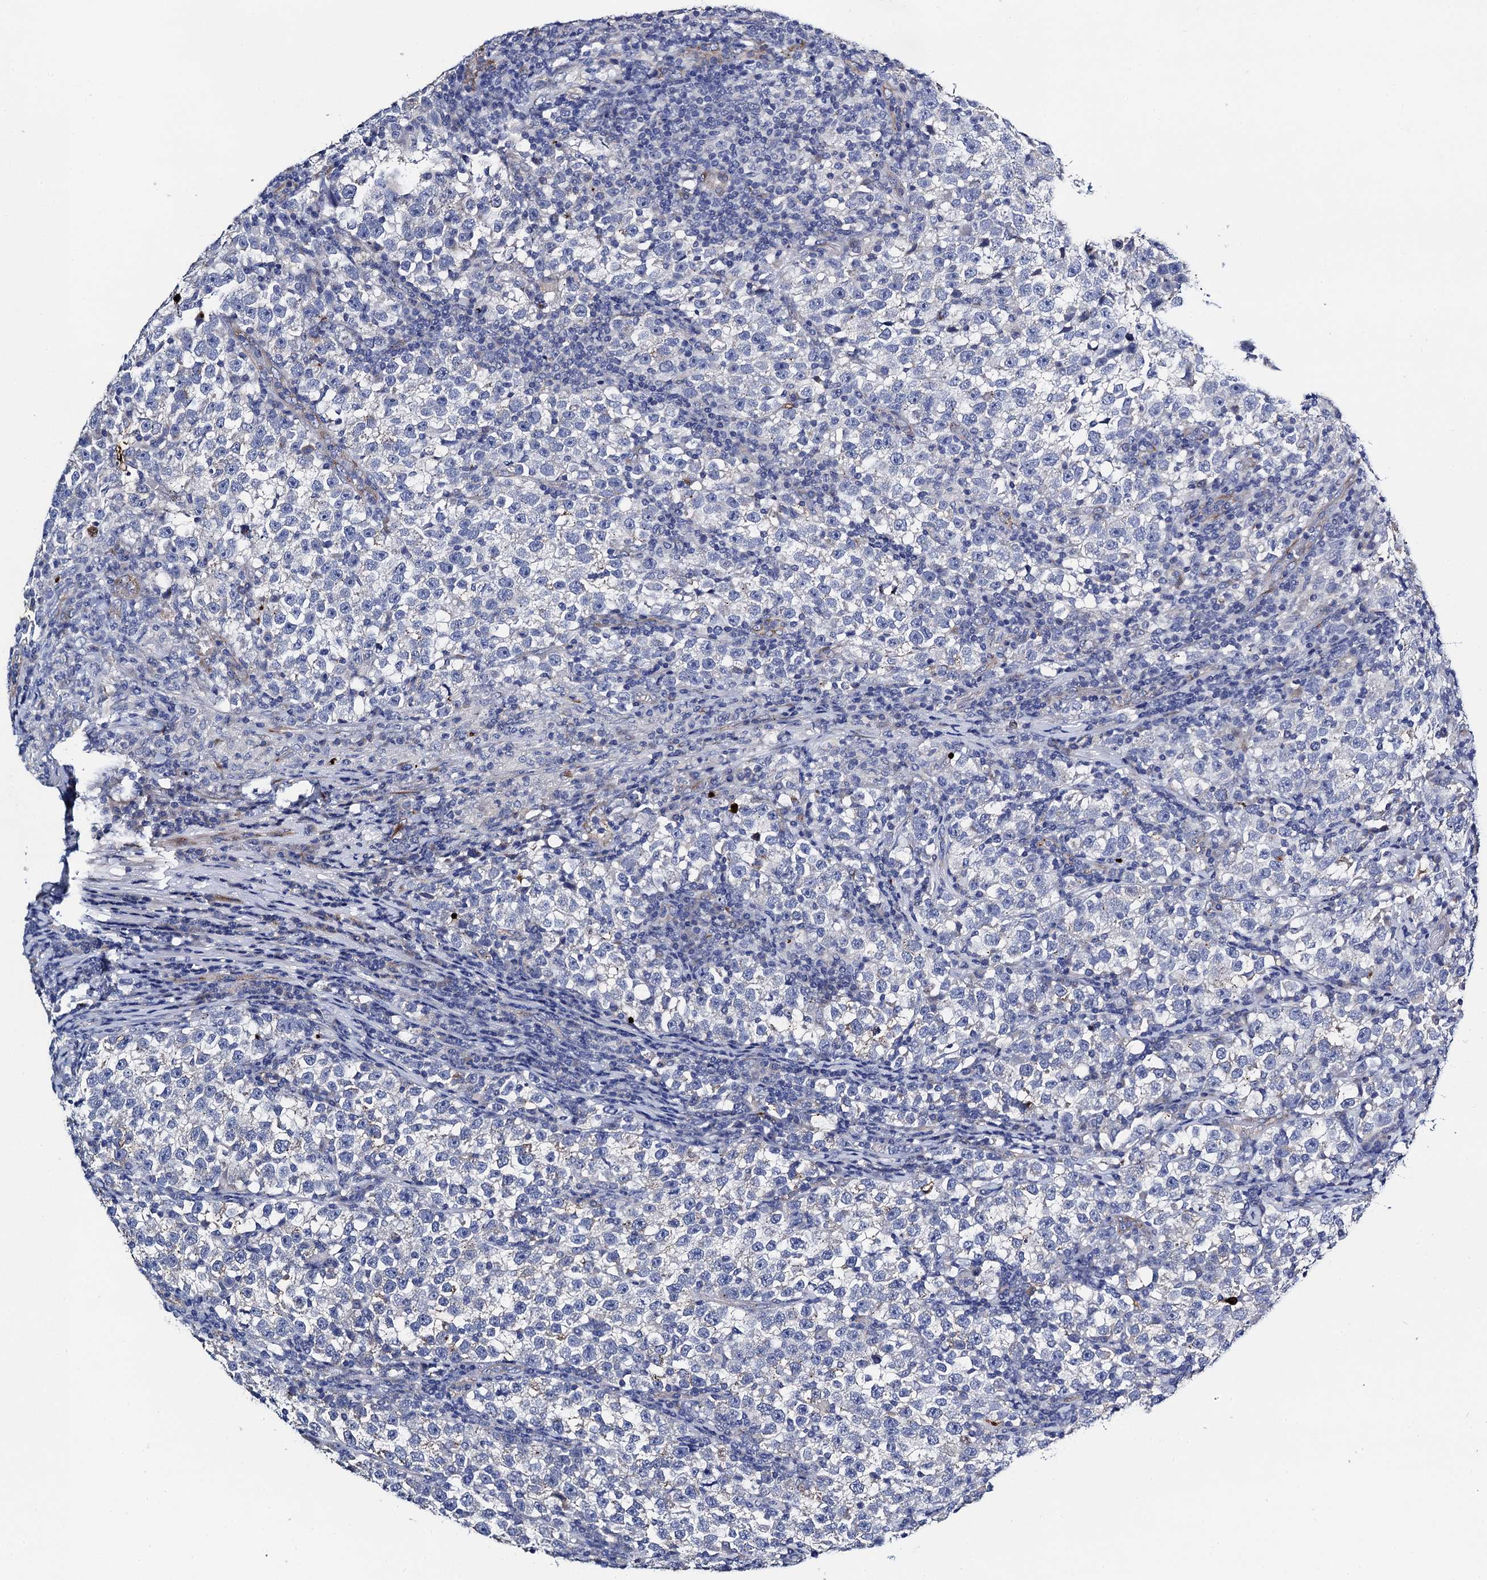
{"staining": {"intensity": "negative", "quantity": "none", "location": "none"}, "tissue": "testis cancer", "cell_type": "Tumor cells", "image_type": "cancer", "snomed": [{"axis": "morphology", "description": "Normal tissue, NOS"}, {"axis": "morphology", "description": "Seminoma, NOS"}, {"axis": "topography", "description": "Testis"}], "caption": "Immunohistochemistry of human testis cancer (seminoma) exhibits no positivity in tumor cells.", "gene": "FREM3", "patient": {"sex": "male", "age": 43}}